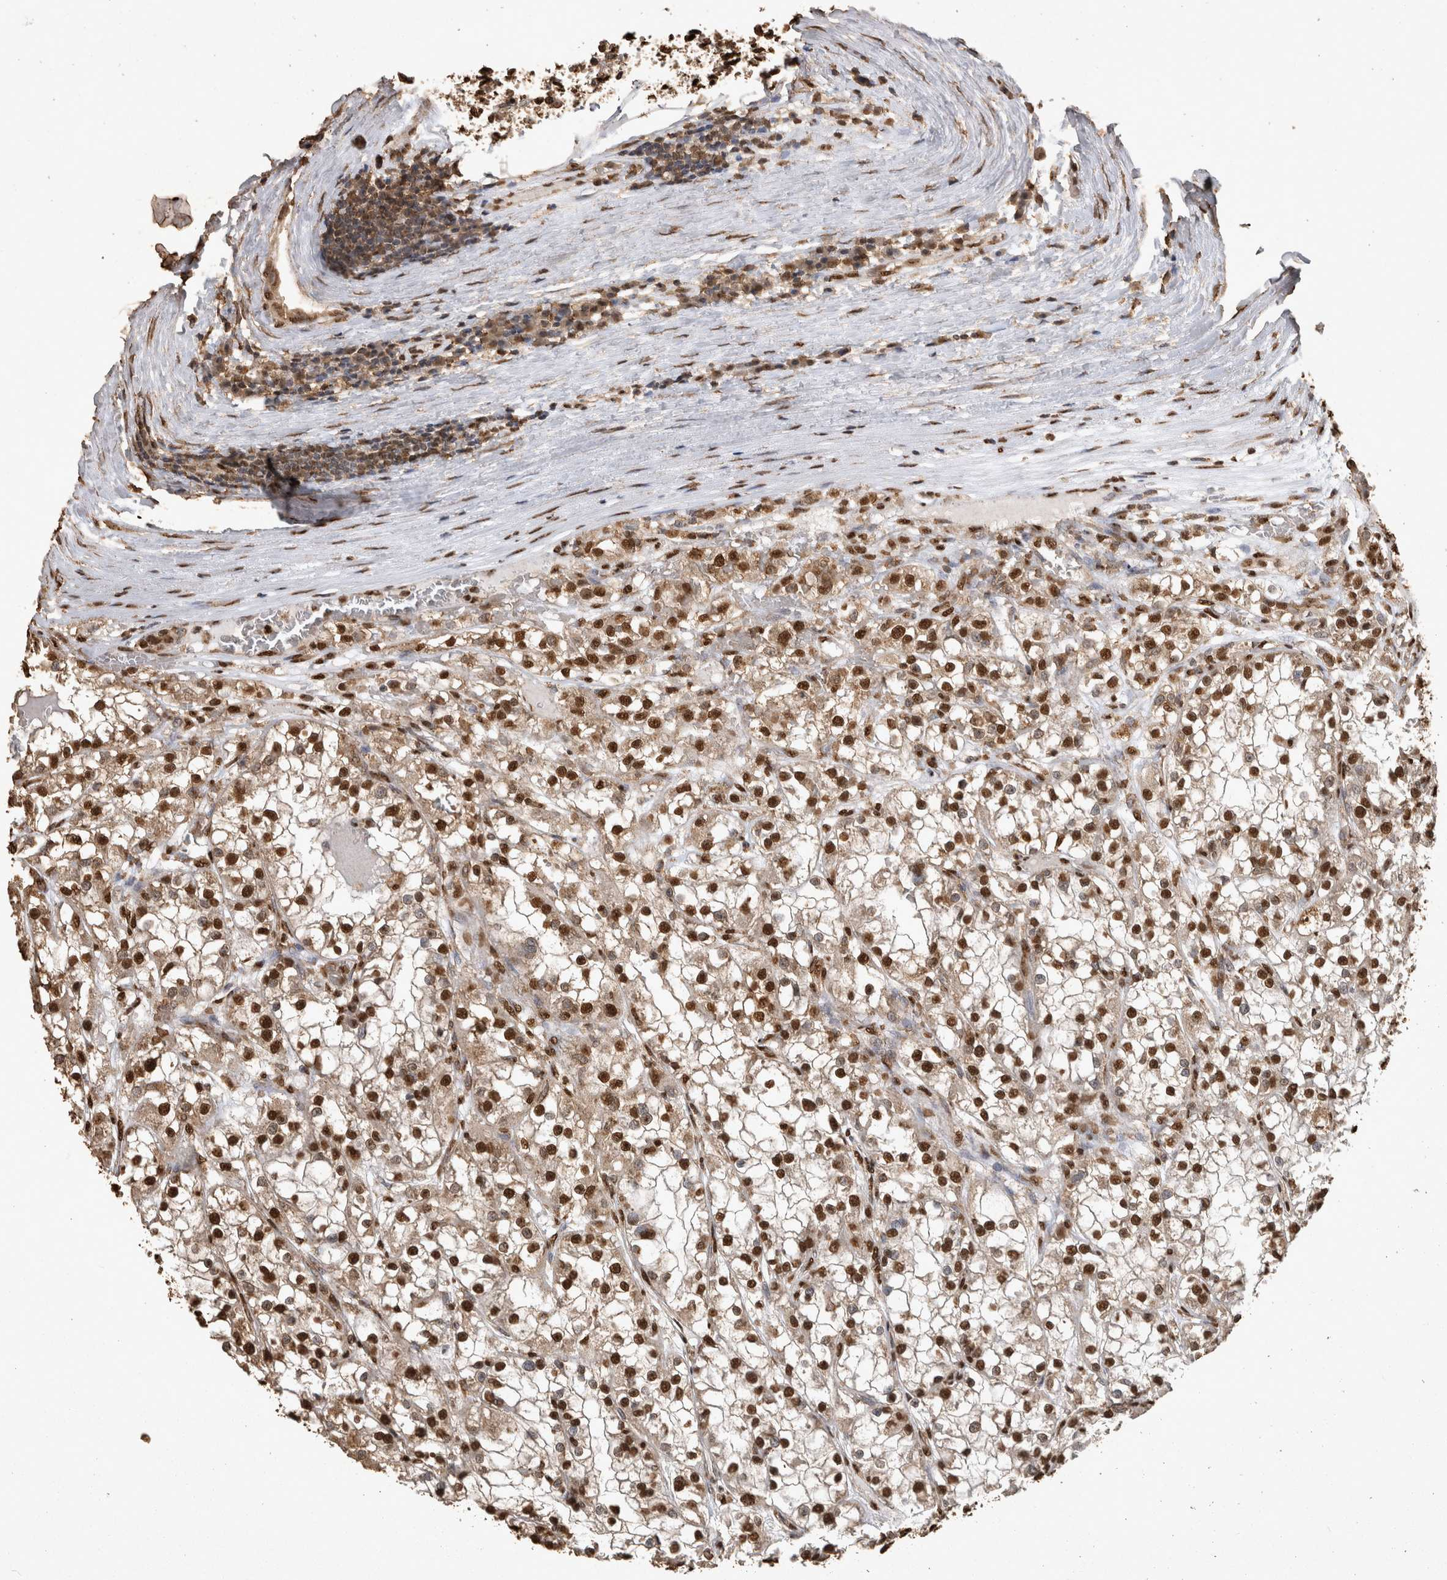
{"staining": {"intensity": "strong", "quantity": ">75%", "location": "nuclear"}, "tissue": "renal cancer", "cell_type": "Tumor cells", "image_type": "cancer", "snomed": [{"axis": "morphology", "description": "Adenocarcinoma, NOS"}, {"axis": "topography", "description": "Kidney"}], "caption": "This photomicrograph exhibits IHC staining of human renal cancer, with high strong nuclear staining in approximately >75% of tumor cells.", "gene": "OAS2", "patient": {"sex": "female", "age": 52}}